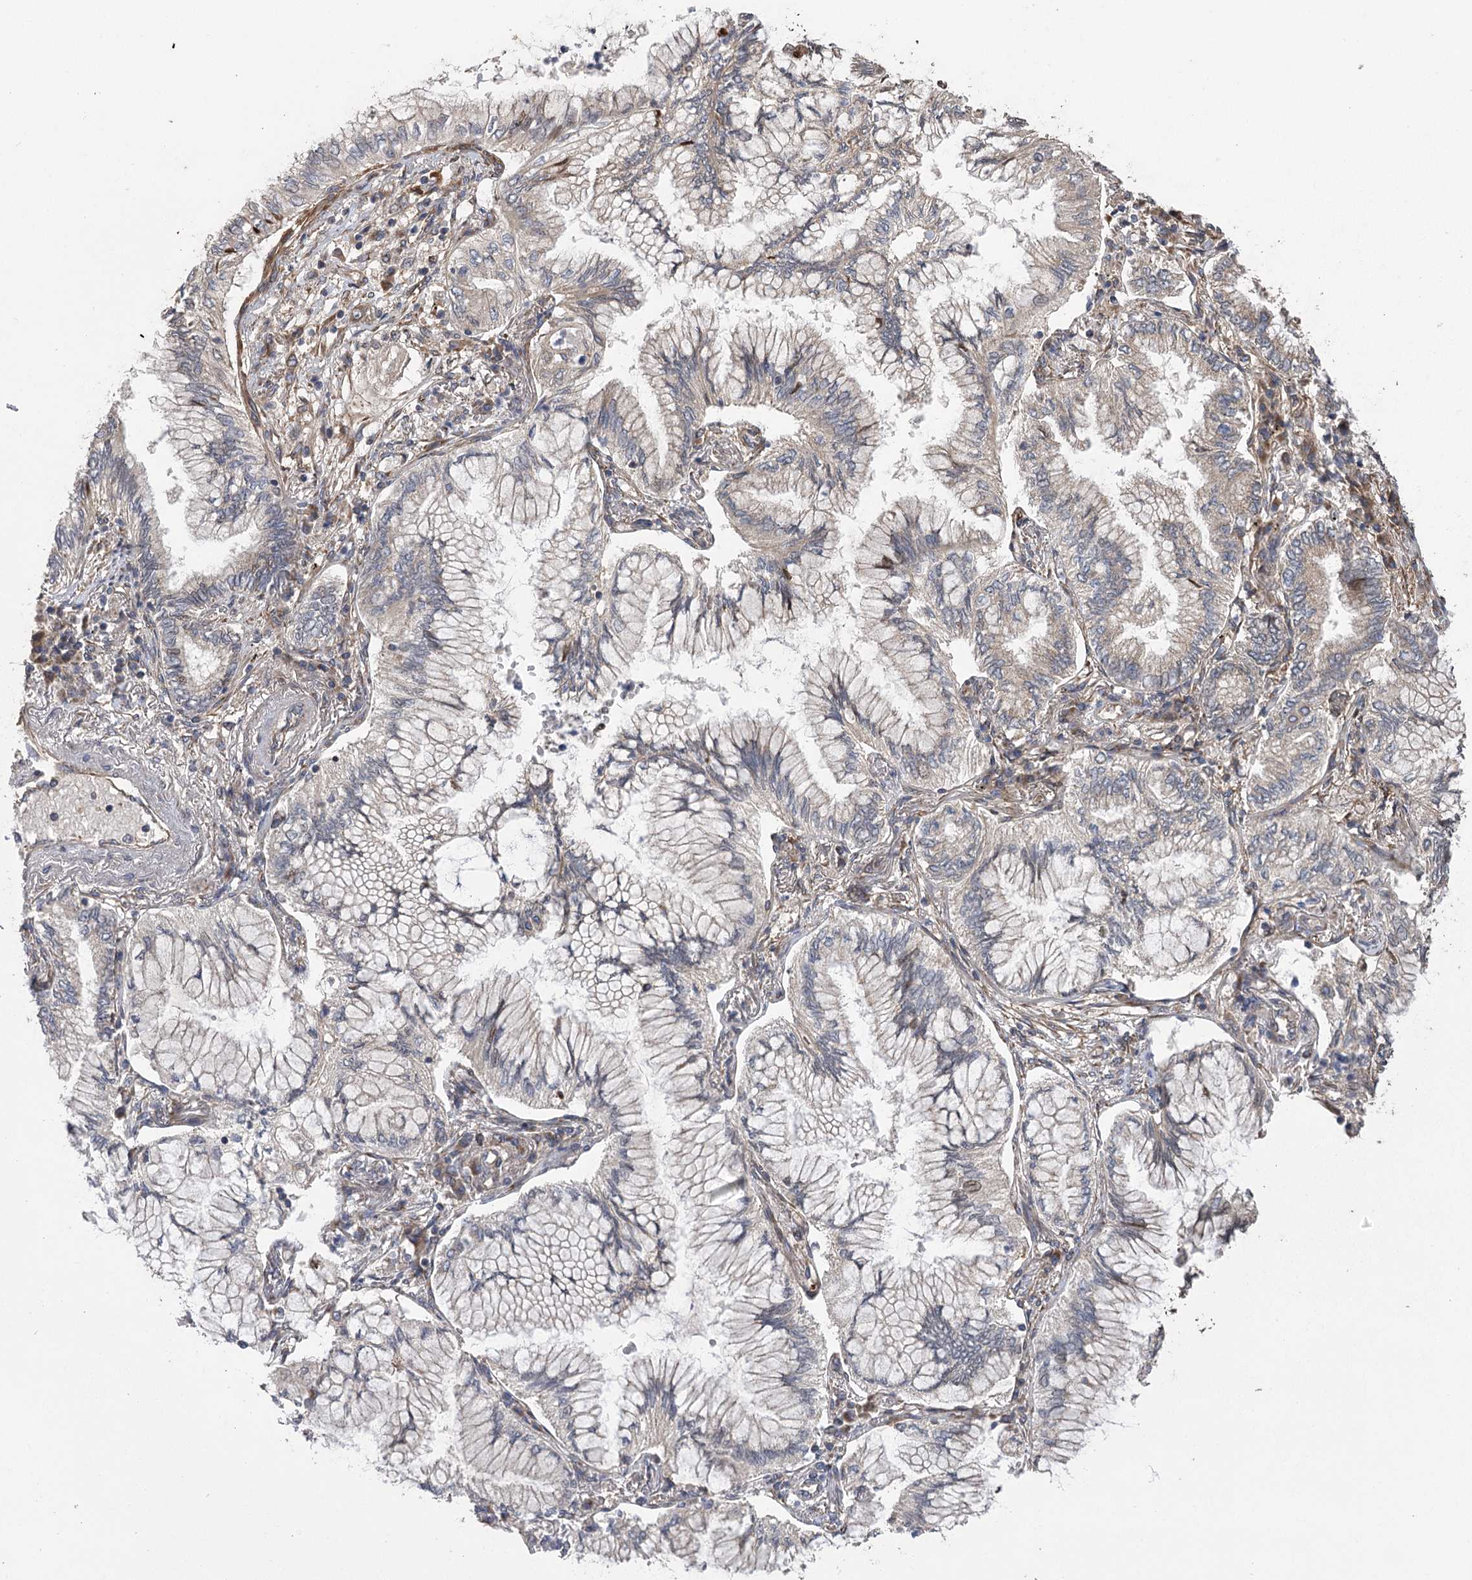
{"staining": {"intensity": "negative", "quantity": "none", "location": "none"}, "tissue": "lung cancer", "cell_type": "Tumor cells", "image_type": "cancer", "snomed": [{"axis": "morphology", "description": "Adenocarcinoma, NOS"}, {"axis": "topography", "description": "Lung"}], "caption": "DAB immunohistochemical staining of lung adenocarcinoma reveals no significant staining in tumor cells.", "gene": "RWDD4", "patient": {"sex": "female", "age": 70}}